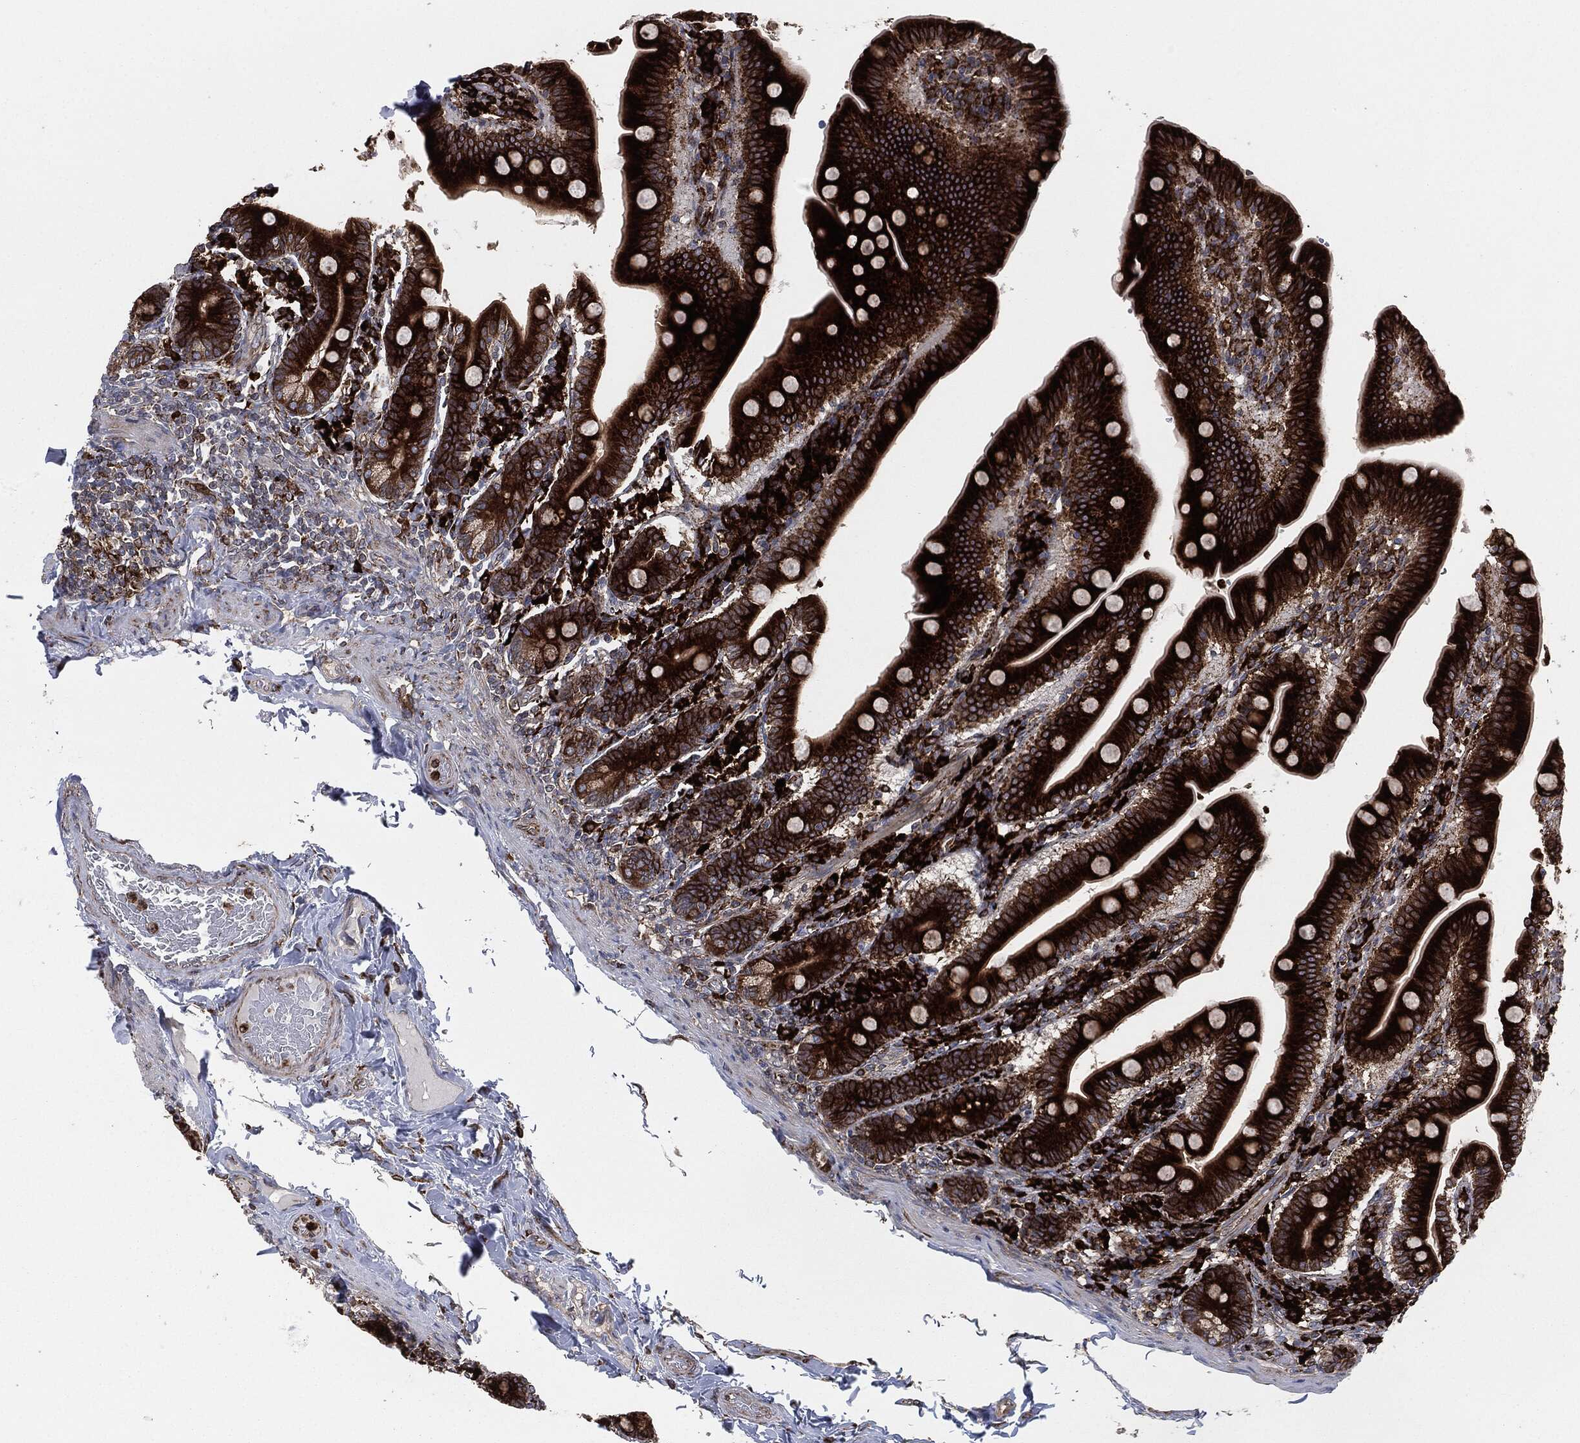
{"staining": {"intensity": "strong", "quantity": ">75%", "location": "cytoplasmic/membranous"}, "tissue": "small intestine", "cell_type": "Glandular cells", "image_type": "normal", "snomed": [{"axis": "morphology", "description": "Normal tissue, NOS"}, {"axis": "topography", "description": "Small intestine"}], "caption": "Glandular cells demonstrate high levels of strong cytoplasmic/membranous staining in approximately >75% of cells in unremarkable small intestine.", "gene": "CALR", "patient": {"sex": "male", "age": 66}}